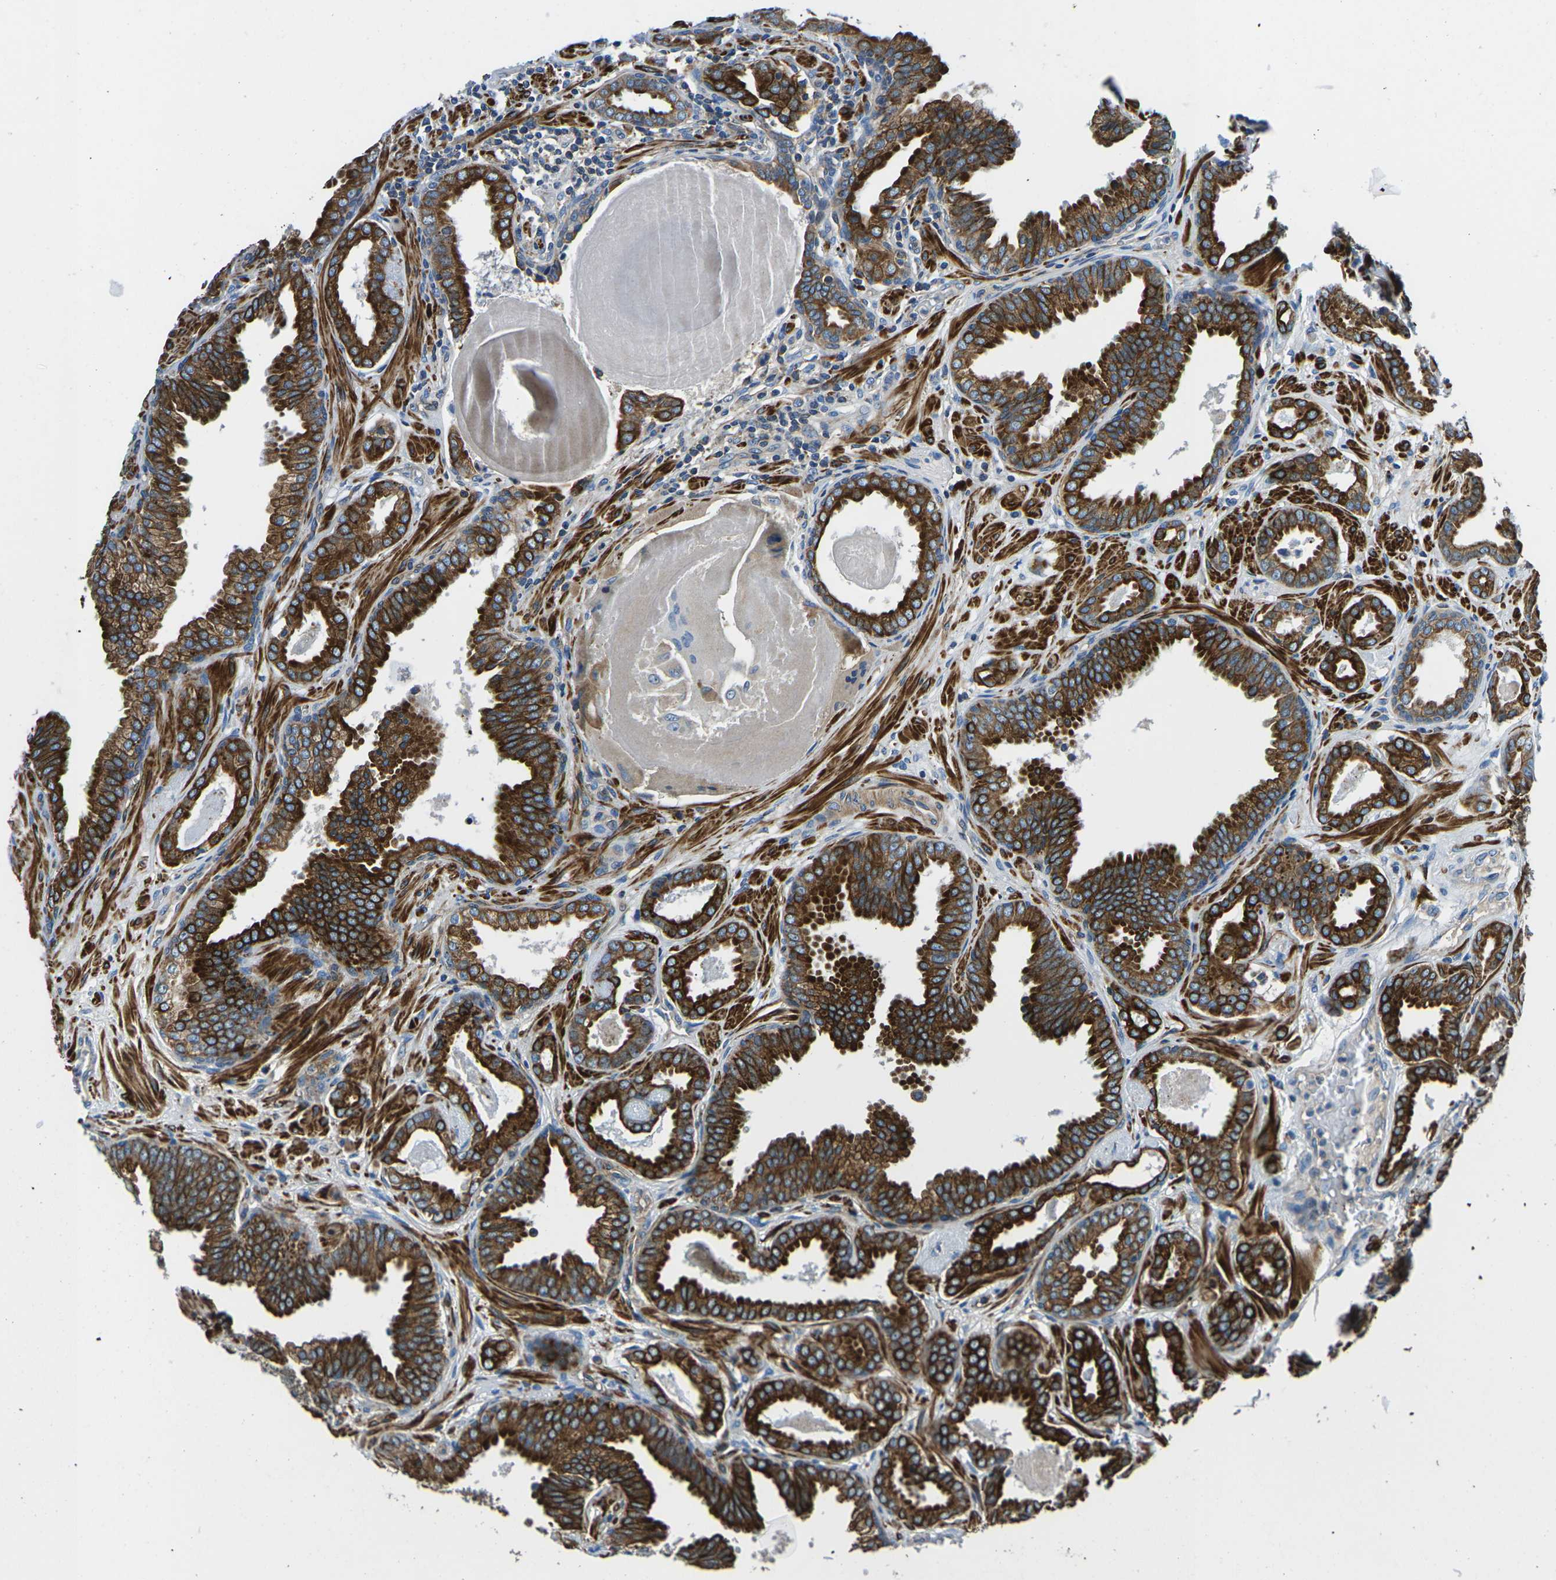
{"staining": {"intensity": "strong", "quantity": ">75%", "location": "cytoplasmic/membranous"}, "tissue": "prostate cancer", "cell_type": "Tumor cells", "image_type": "cancer", "snomed": [{"axis": "morphology", "description": "Adenocarcinoma, Low grade"}, {"axis": "topography", "description": "Prostate"}], "caption": "Immunohistochemistry (IHC) micrograph of human prostate cancer stained for a protein (brown), which exhibits high levels of strong cytoplasmic/membranous expression in about >75% of tumor cells.", "gene": "KCNJ15", "patient": {"sex": "male", "age": 53}}